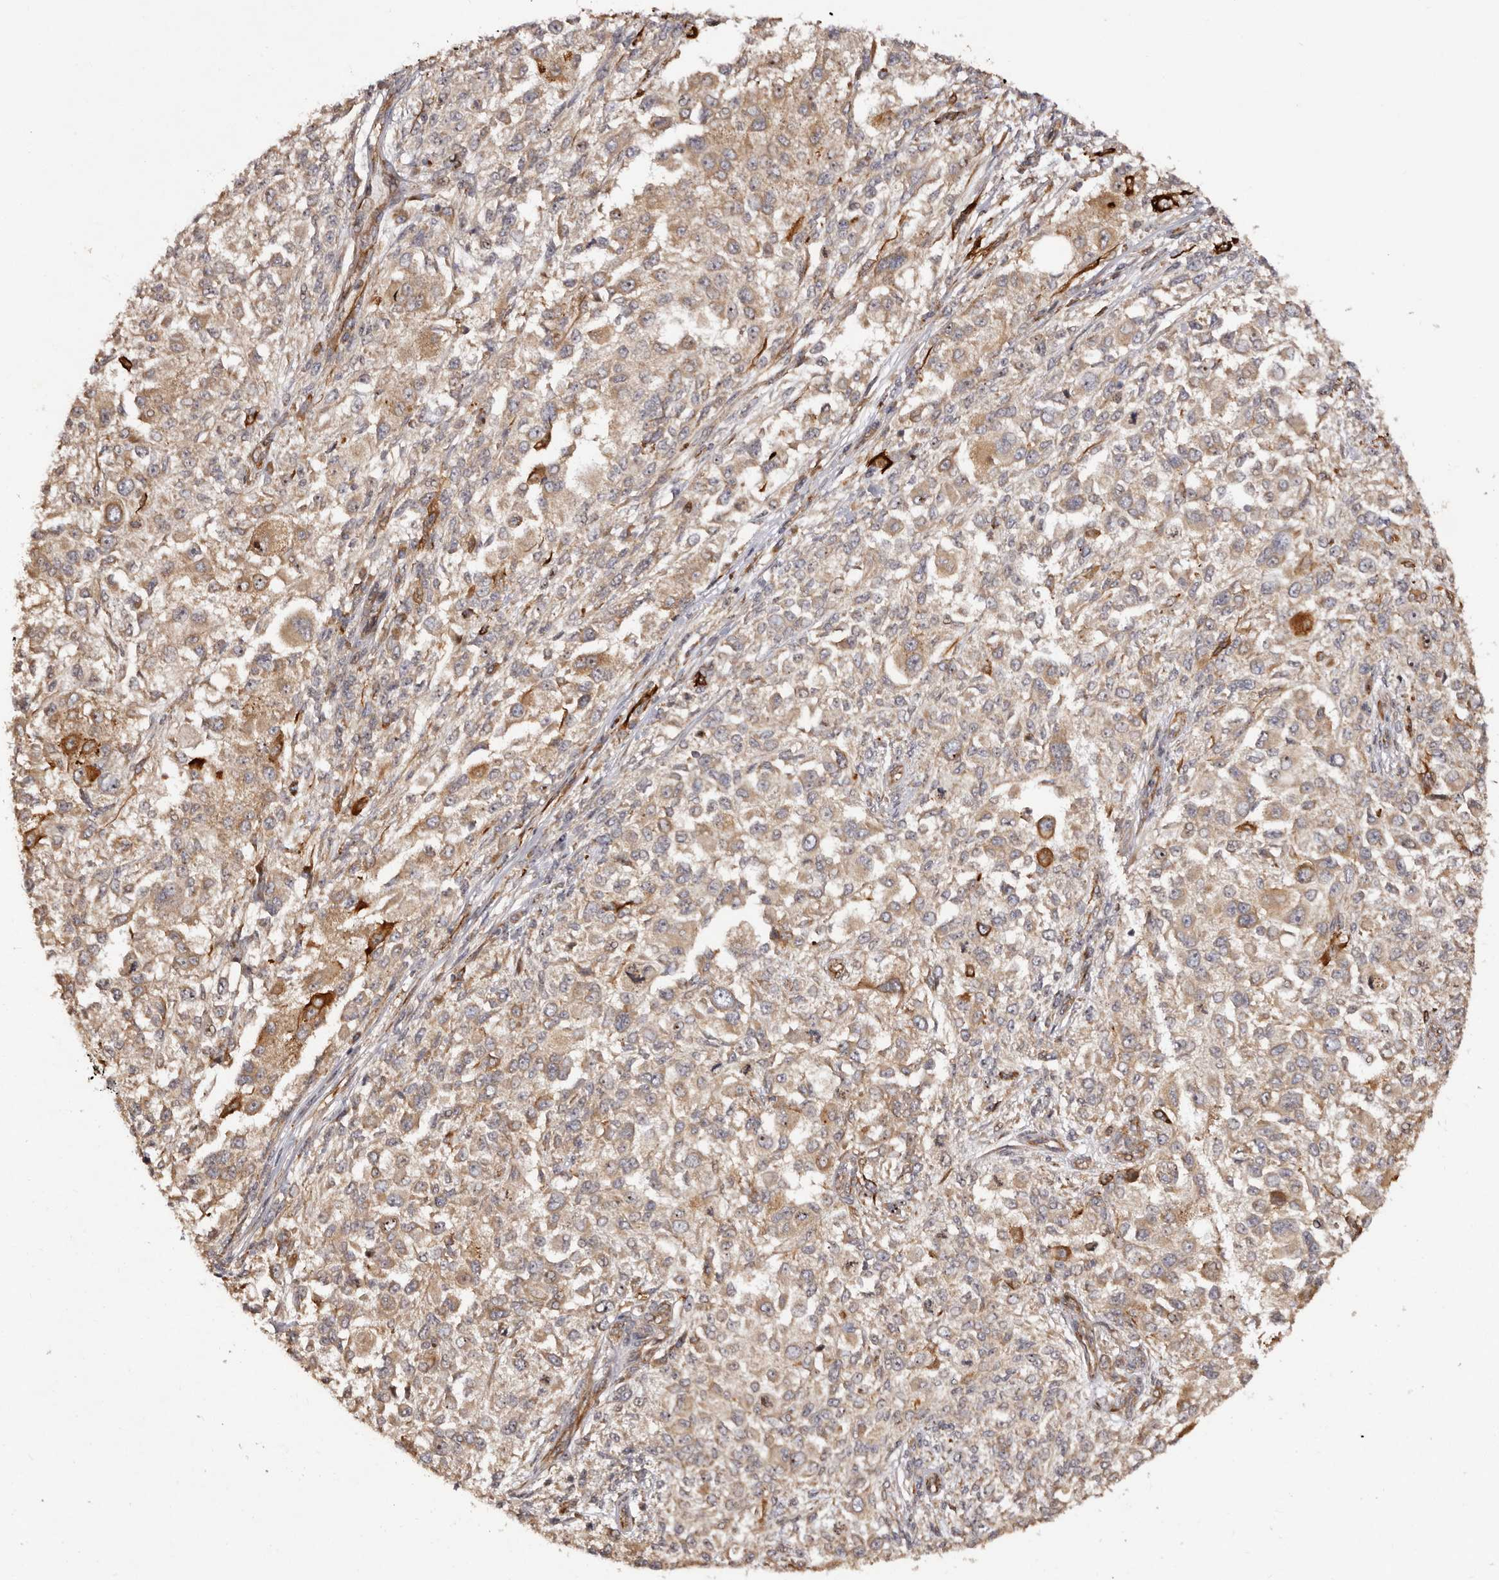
{"staining": {"intensity": "moderate", "quantity": ">75%", "location": "cytoplasmic/membranous,nuclear"}, "tissue": "melanoma", "cell_type": "Tumor cells", "image_type": "cancer", "snomed": [{"axis": "morphology", "description": "Necrosis, NOS"}, {"axis": "morphology", "description": "Malignant melanoma, NOS"}, {"axis": "topography", "description": "Skin"}], "caption": "There is medium levels of moderate cytoplasmic/membranous and nuclear expression in tumor cells of malignant melanoma, as demonstrated by immunohistochemical staining (brown color).", "gene": "RPS6", "patient": {"sex": "female", "age": 87}}